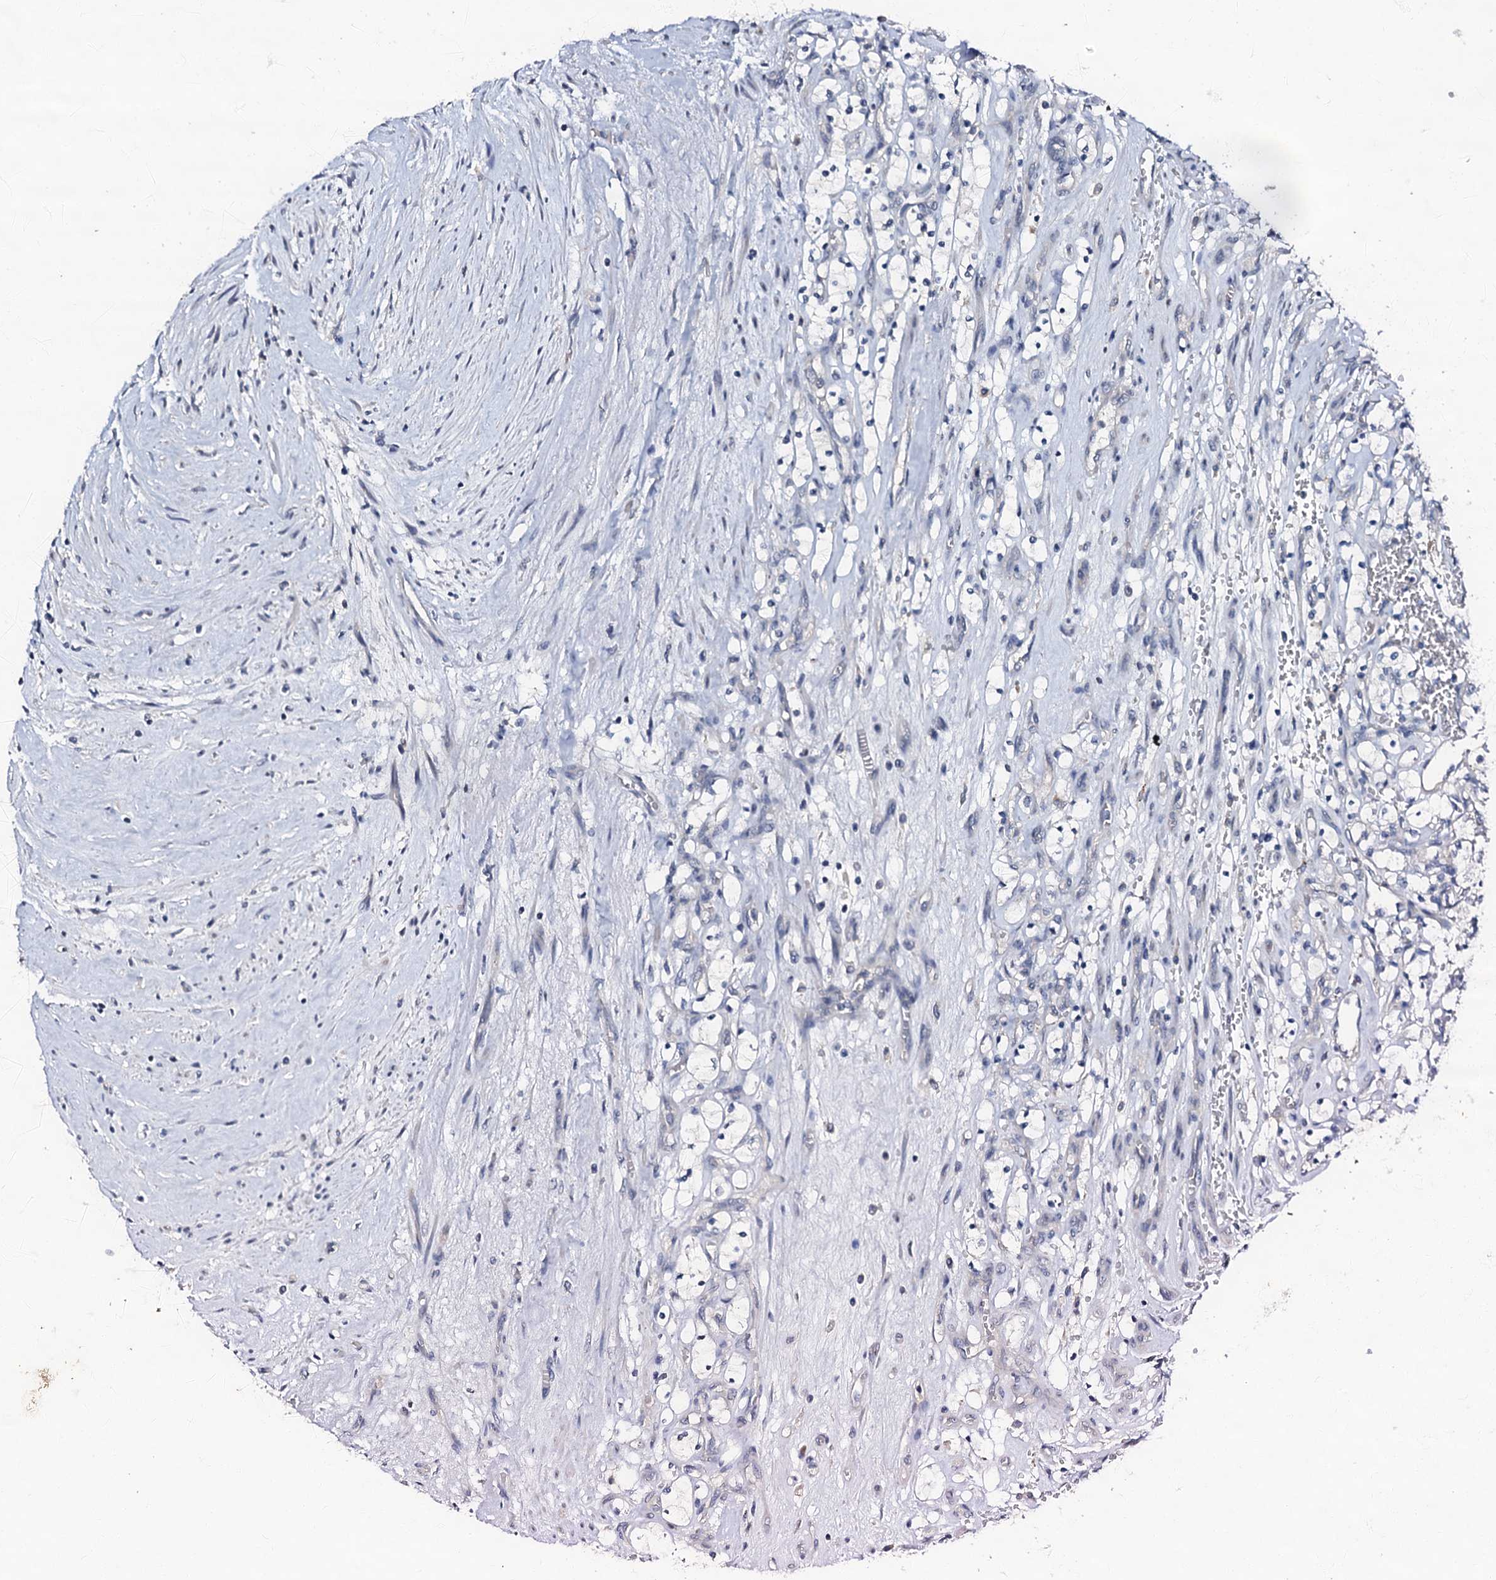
{"staining": {"intensity": "negative", "quantity": "none", "location": "none"}, "tissue": "renal cancer", "cell_type": "Tumor cells", "image_type": "cancer", "snomed": [{"axis": "morphology", "description": "Adenocarcinoma, NOS"}, {"axis": "topography", "description": "Kidney"}], "caption": "A histopathology image of human renal cancer is negative for staining in tumor cells.", "gene": "OLAH", "patient": {"sex": "female", "age": 69}}